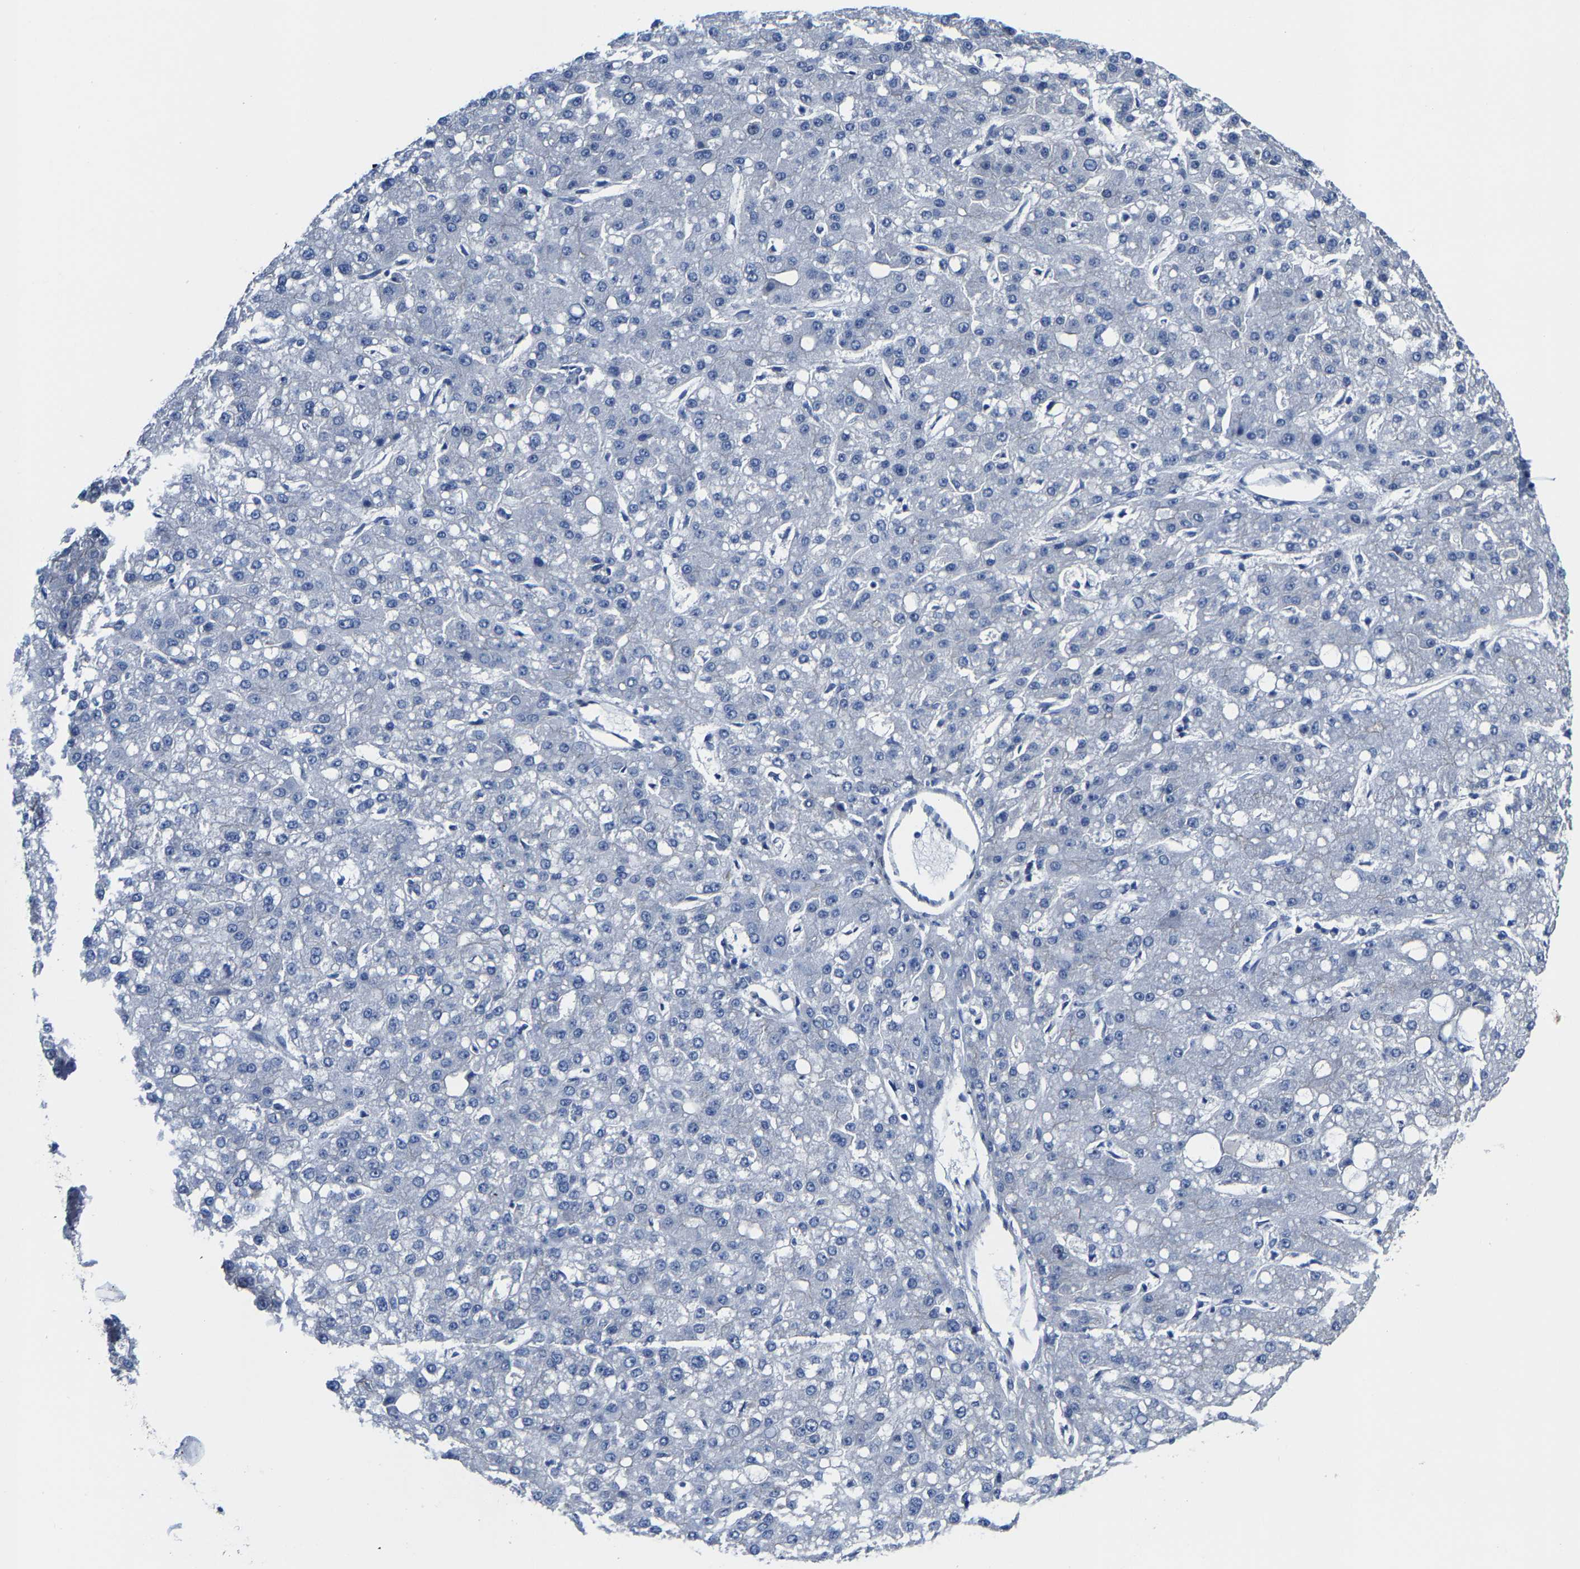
{"staining": {"intensity": "negative", "quantity": "none", "location": "none"}, "tissue": "liver cancer", "cell_type": "Tumor cells", "image_type": "cancer", "snomed": [{"axis": "morphology", "description": "Carcinoma, Hepatocellular, NOS"}, {"axis": "topography", "description": "Liver"}], "caption": "DAB (3,3'-diaminobenzidine) immunohistochemical staining of liver hepatocellular carcinoma exhibits no significant staining in tumor cells.", "gene": "DSCAM", "patient": {"sex": "male", "age": 67}}